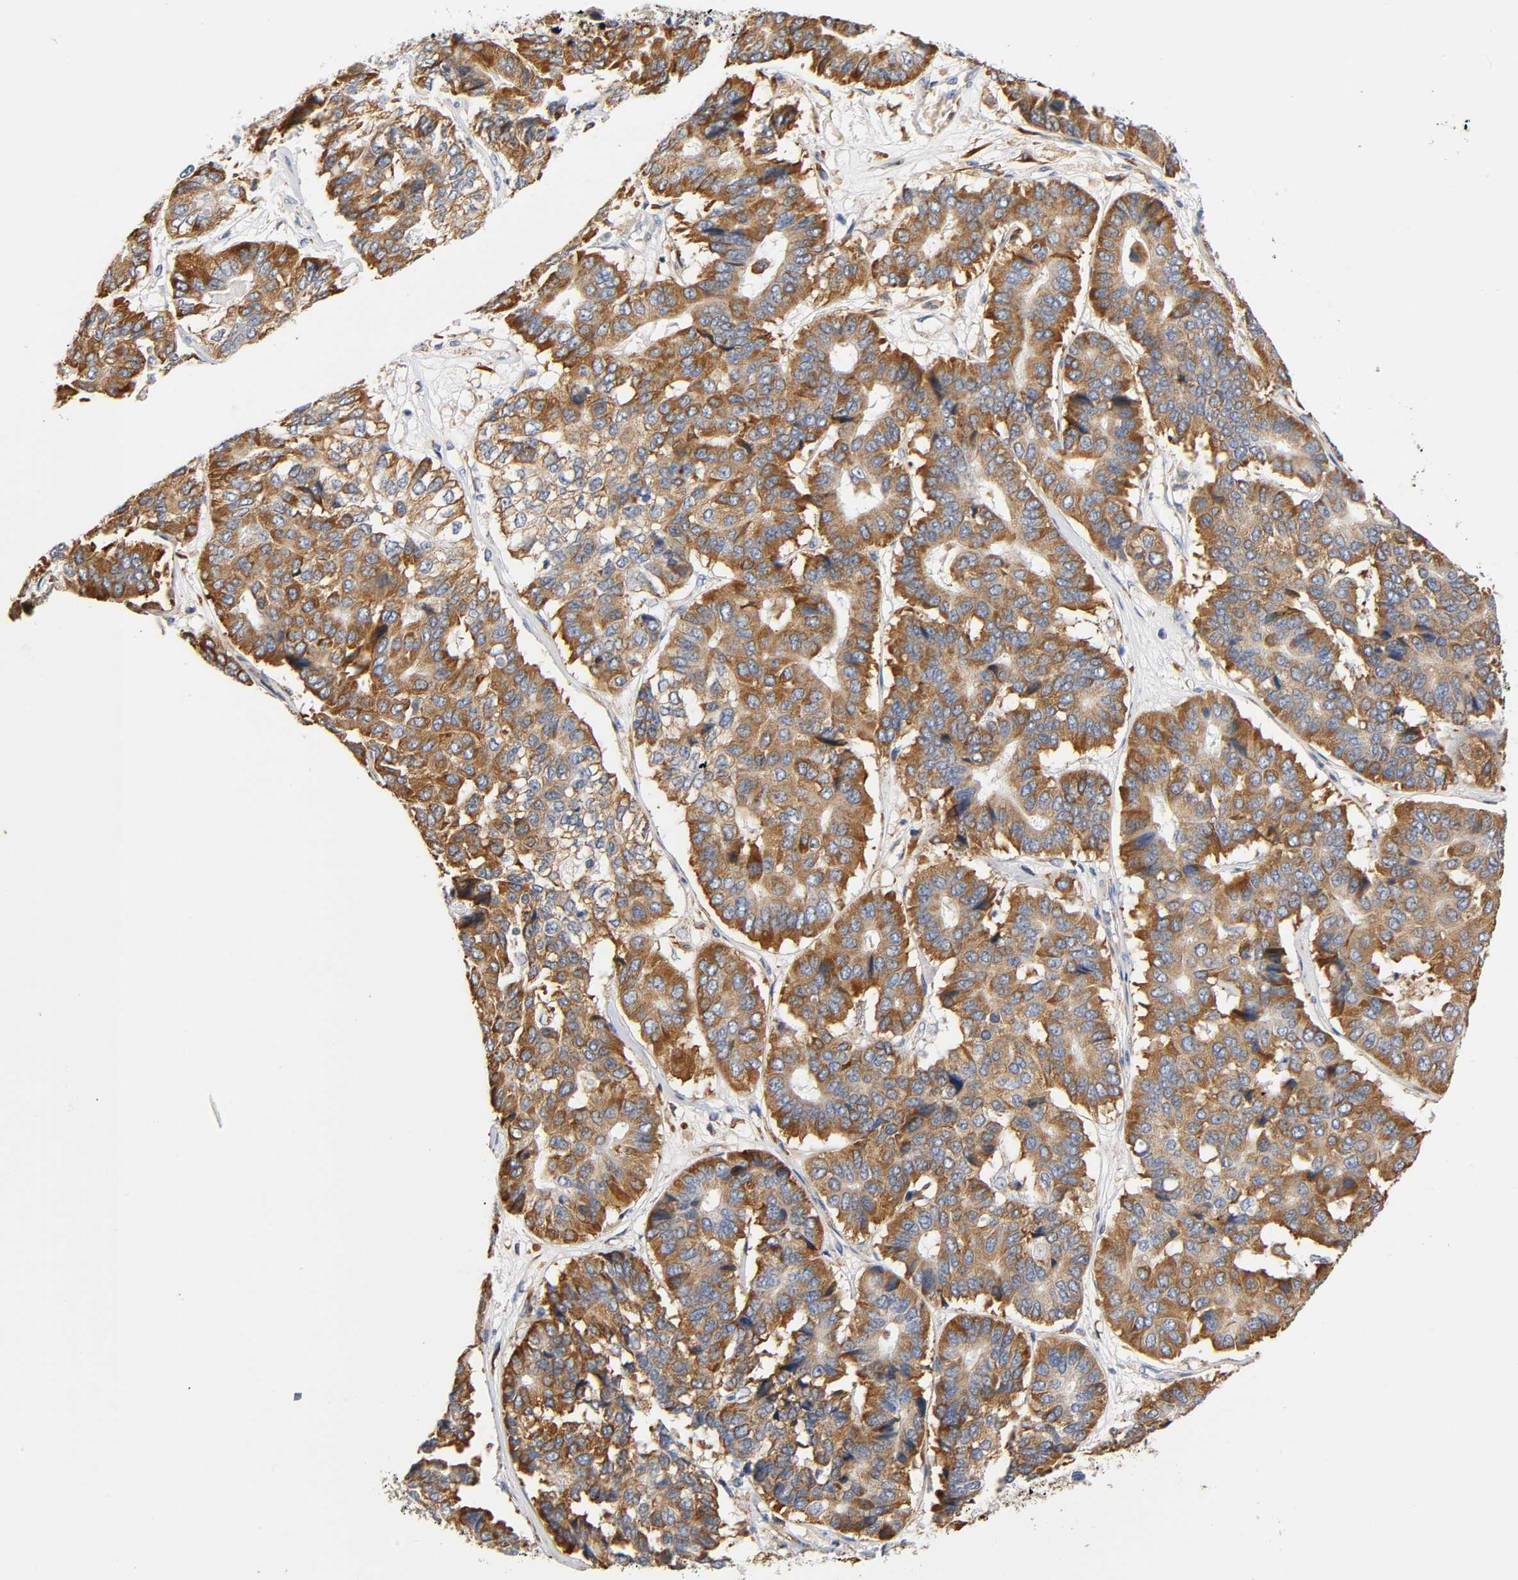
{"staining": {"intensity": "moderate", "quantity": ">75%", "location": "cytoplasmic/membranous"}, "tissue": "pancreatic cancer", "cell_type": "Tumor cells", "image_type": "cancer", "snomed": [{"axis": "morphology", "description": "Adenocarcinoma, NOS"}, {"axis": "topography", "description": "Pancreas"}], "caption": "A brown stain highlights moderate cytoplasmic/membranous staining of a protein in human pancreatic cancer (adenocarcinoma) tumor cells.", "gene": "UCKL1", "patient": {"sex": "male", "age": 50}}